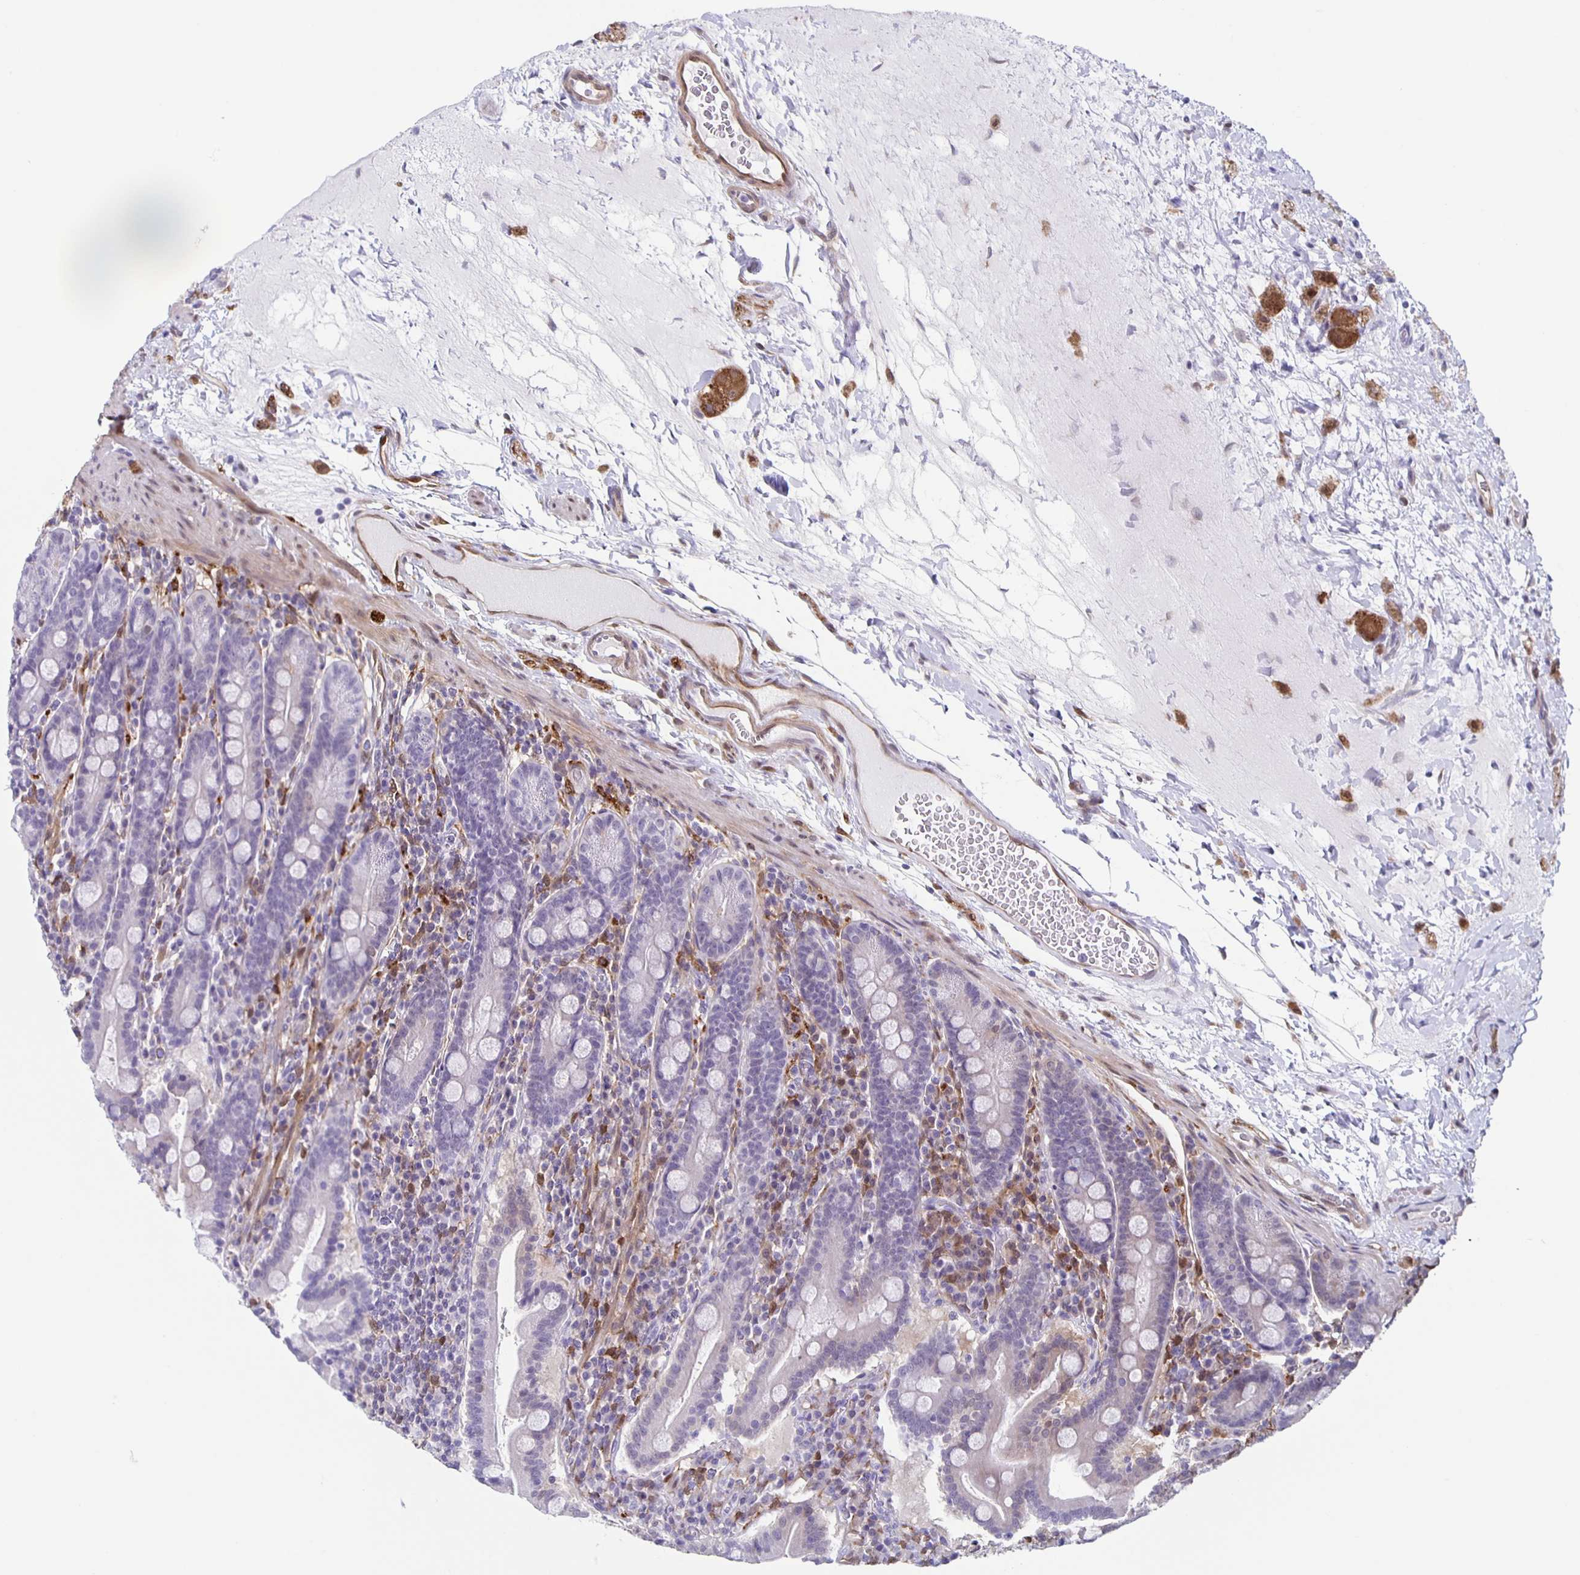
{"staining": {"intensity": "weak", "quantity": "<25%", "location": "cytoplasmic/membranous"}, "tissue": "small intestine", "cell_type": "Glandular cells", "image_type": "normal", "snomed": [{"axis": "morphology", "description": "Normal tissue, NOS"}, {"axis": "topography", "description": "Small intestine"}], "caption": "Small intestine was stained to show a protein in brown. There is no significant positivity in glandular cells. The staining is performed using DAB brown chromogen with nuclei counter-stained in using hematoxylin.", "gene": "TPPP", "patient": {"sex": "male", "age": 26}}